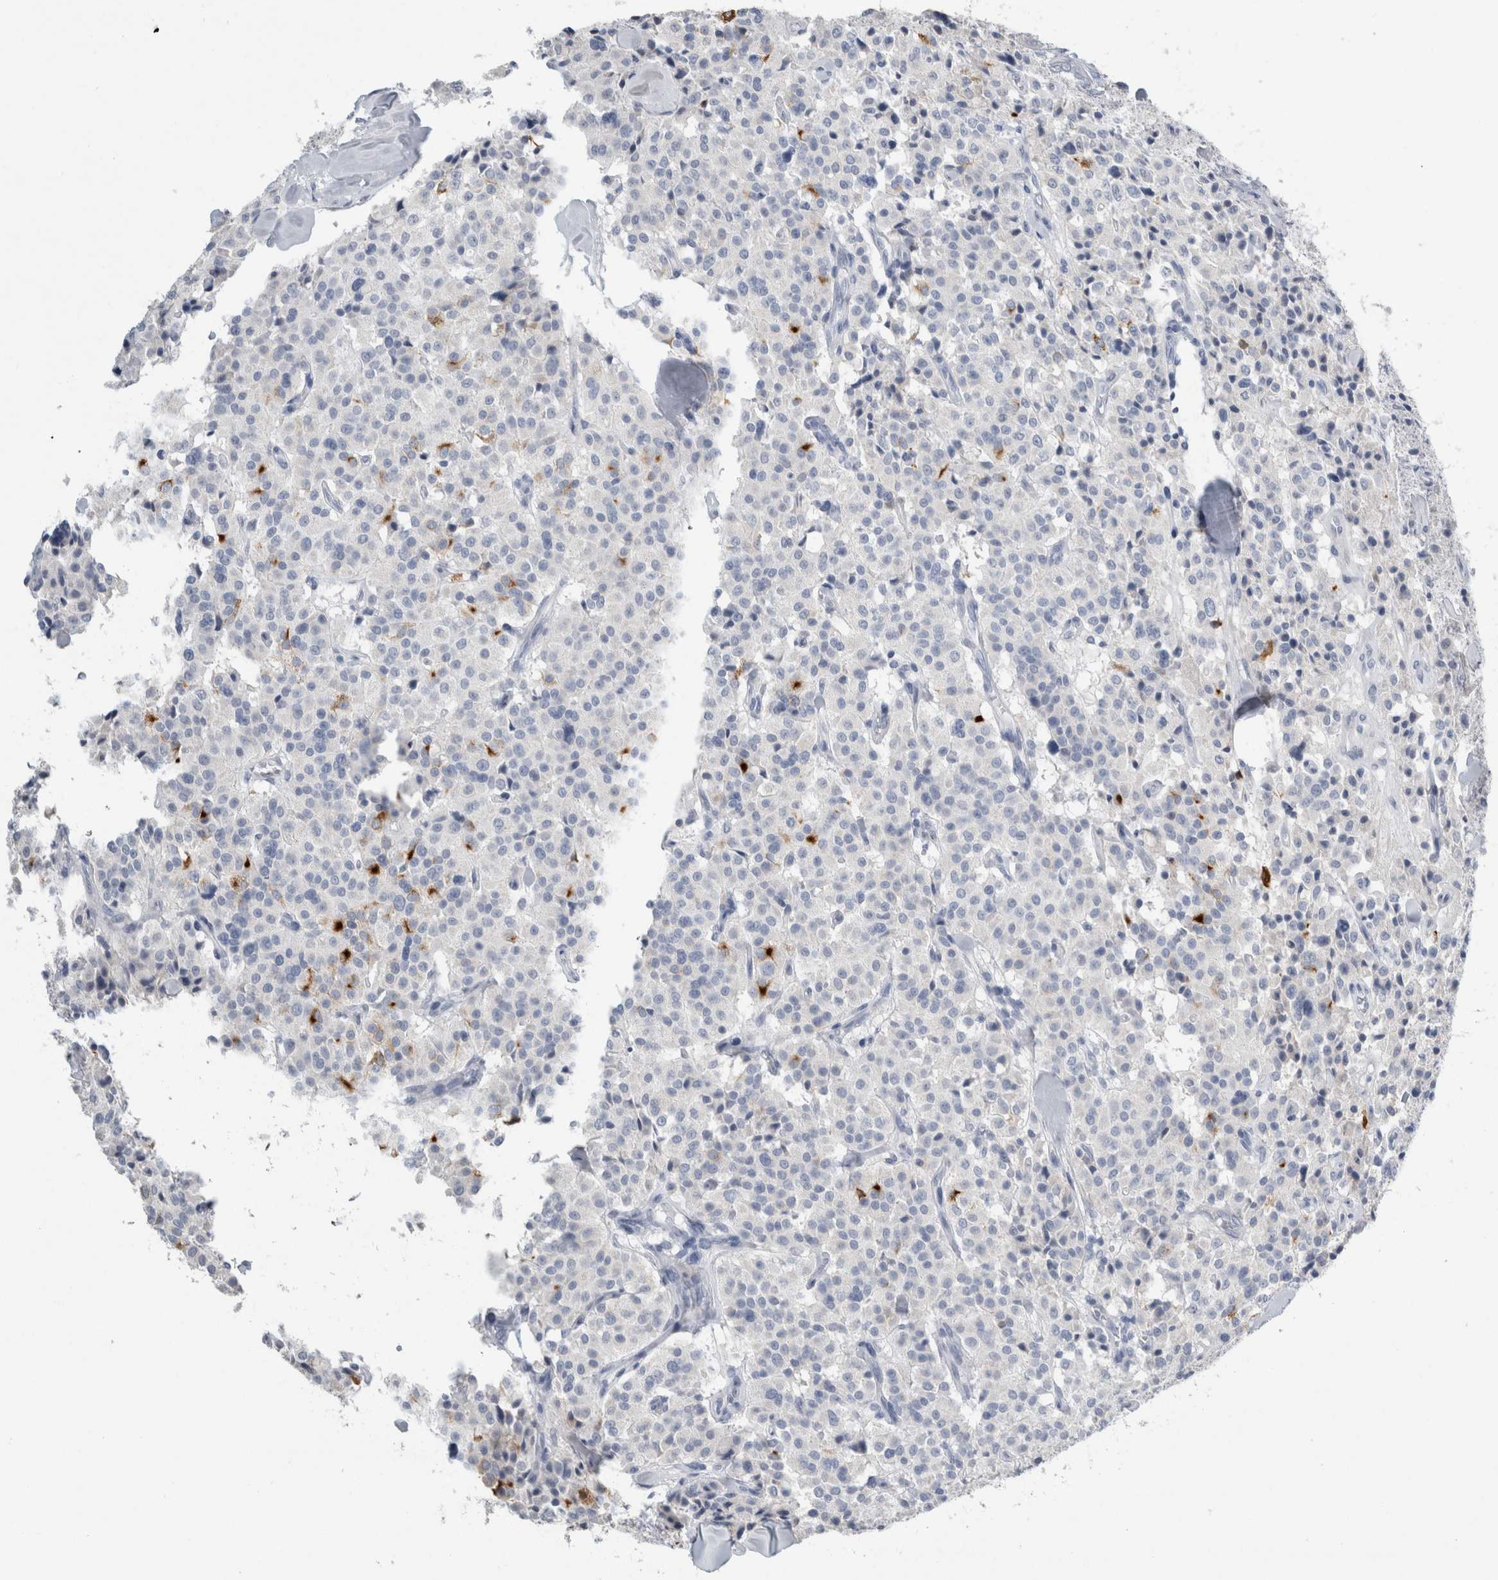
{"staining": {"intensity": "negative", "quantity": "none", "location": "none"}, "tissue": "carcinoid", "cell_type": "Tumor cells", "image_type": "cancer", "snomed": [{"axis": "morphology", "description": "Carcinoid, malignant, NOS"}, {"axis": "topography", "description": "Lung"}], "caption": "Protein analysis of carcinoid reveals no significant staining in tumor cells.", "gene": "NEFM", "patient": {"sex": "male", "age": 30}}